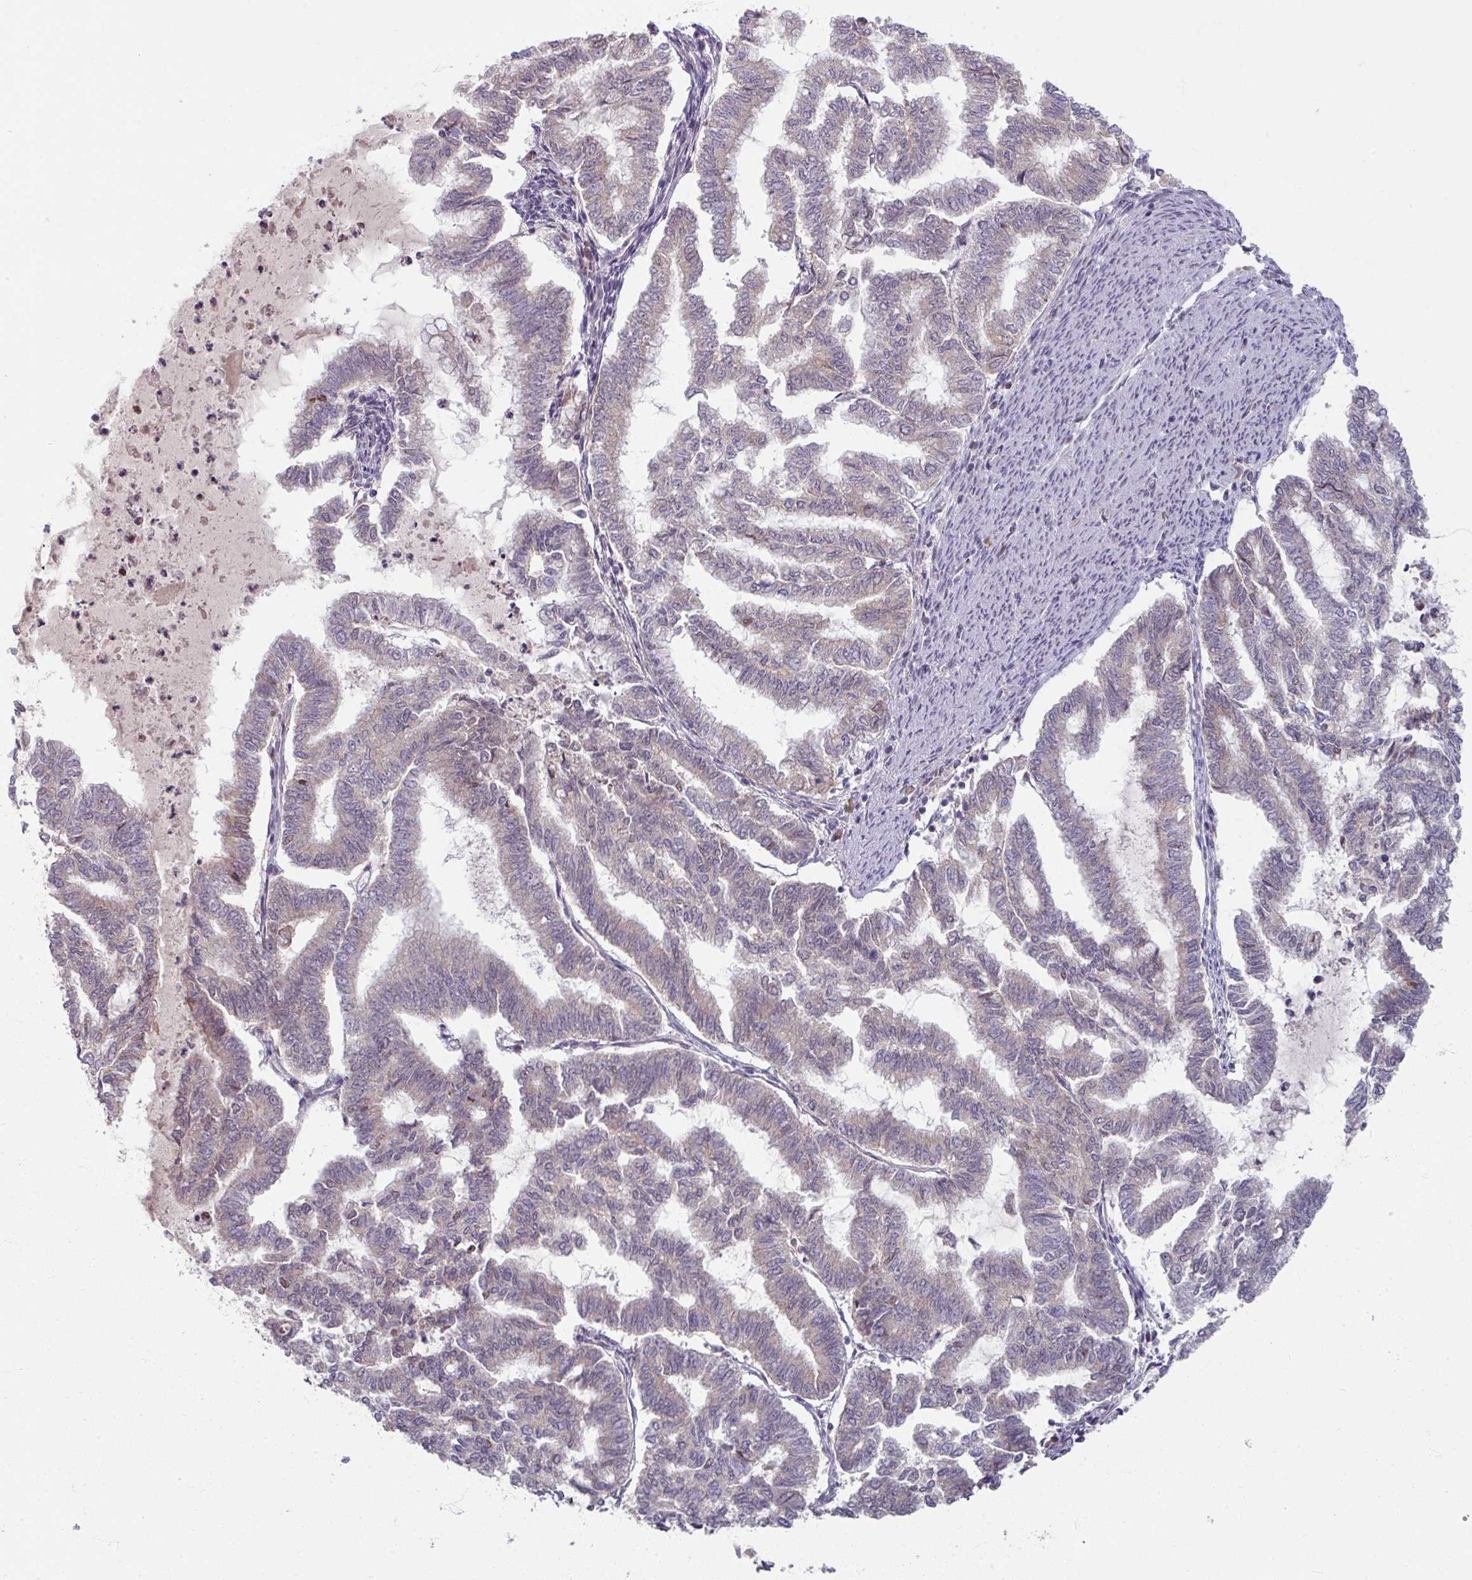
{"staining": {"intensity": "weak", "quantity": "<25%", "location": "cytoplasmic/membranous"}, "tissue": "endometrial cancer", "cell_type": "Tumor cells", "image_type": "cancer", "snomed": [{"axis": "morphology", "description": "Adenocarcinoma, NOS"}, {"axis": "topography", "description": "Endometrium"}], "caption": "Human endometrial adenocarcinoma stained for a protein using immunohistochemistry reveals no positivity in tumor cells.", "gene": "KLC3", "patient": {"sex": "female", "age": 79}}